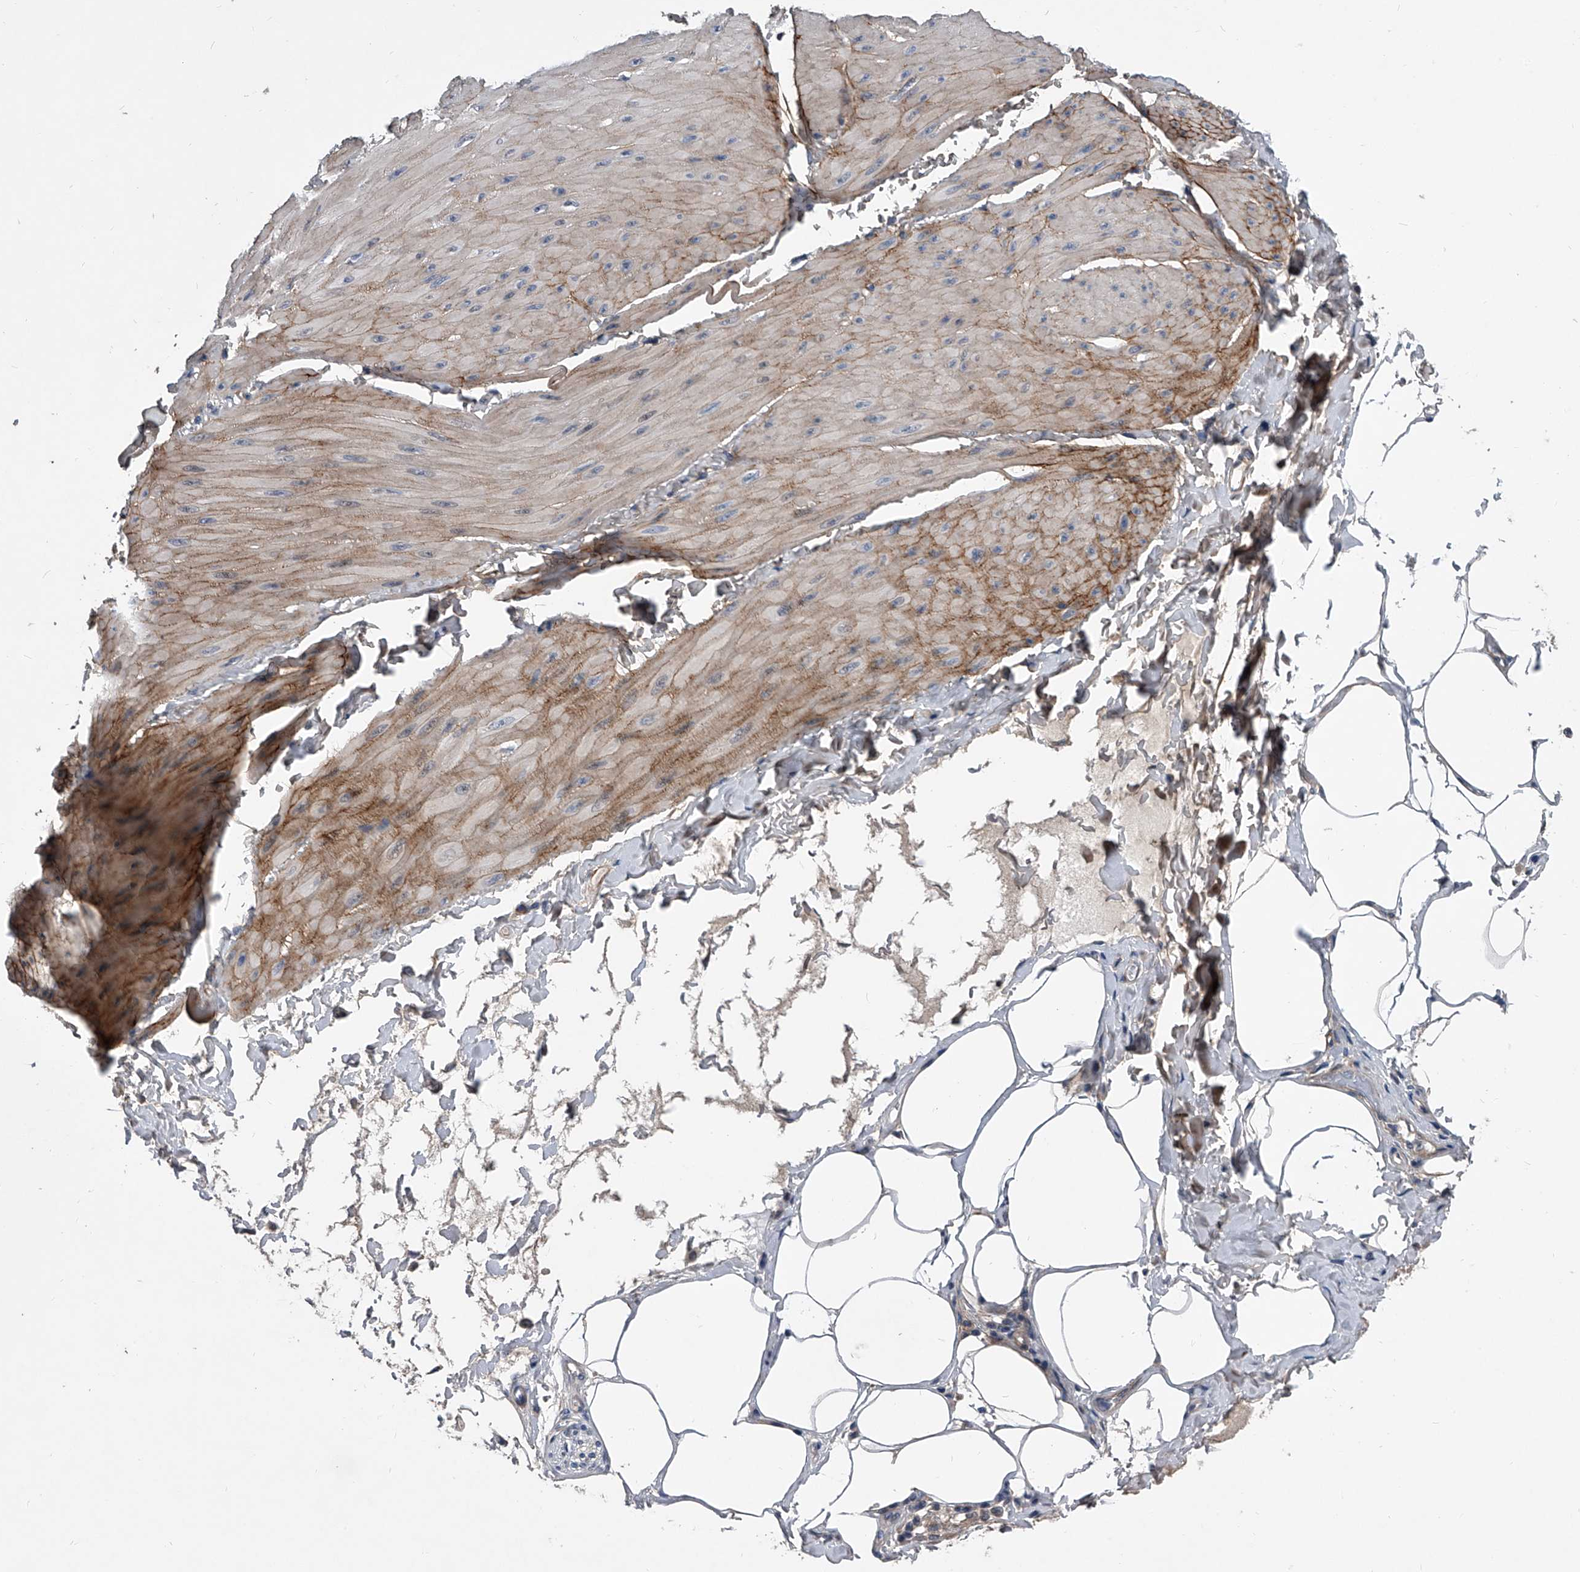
{"staining": {"intensity": "moderate", "quantity": "<25%", "location": "cytoplasmic/membranous"}, "tissue": "smooth muscle", "cell_type": "Smooth muscle cells", "image_type": "normal", "snomed": [{"axis": "morphology", "description": "Urothelial carcinoma, High grade"}, {"axis": "topography", "description": "Urinary bladder"}], "caption": "The micrograph exhibits immunohistochemical staining of normal smooth muscle. There is moderate cytoplasmic/membranous expression is appreciated in approximately <25% of smooth muscle cells. Ihc stains the protein of interest in brown and the nuclei are stained blue.", "gene": "PHACTR1", "patient": {"sex": "male", "age": 46}}